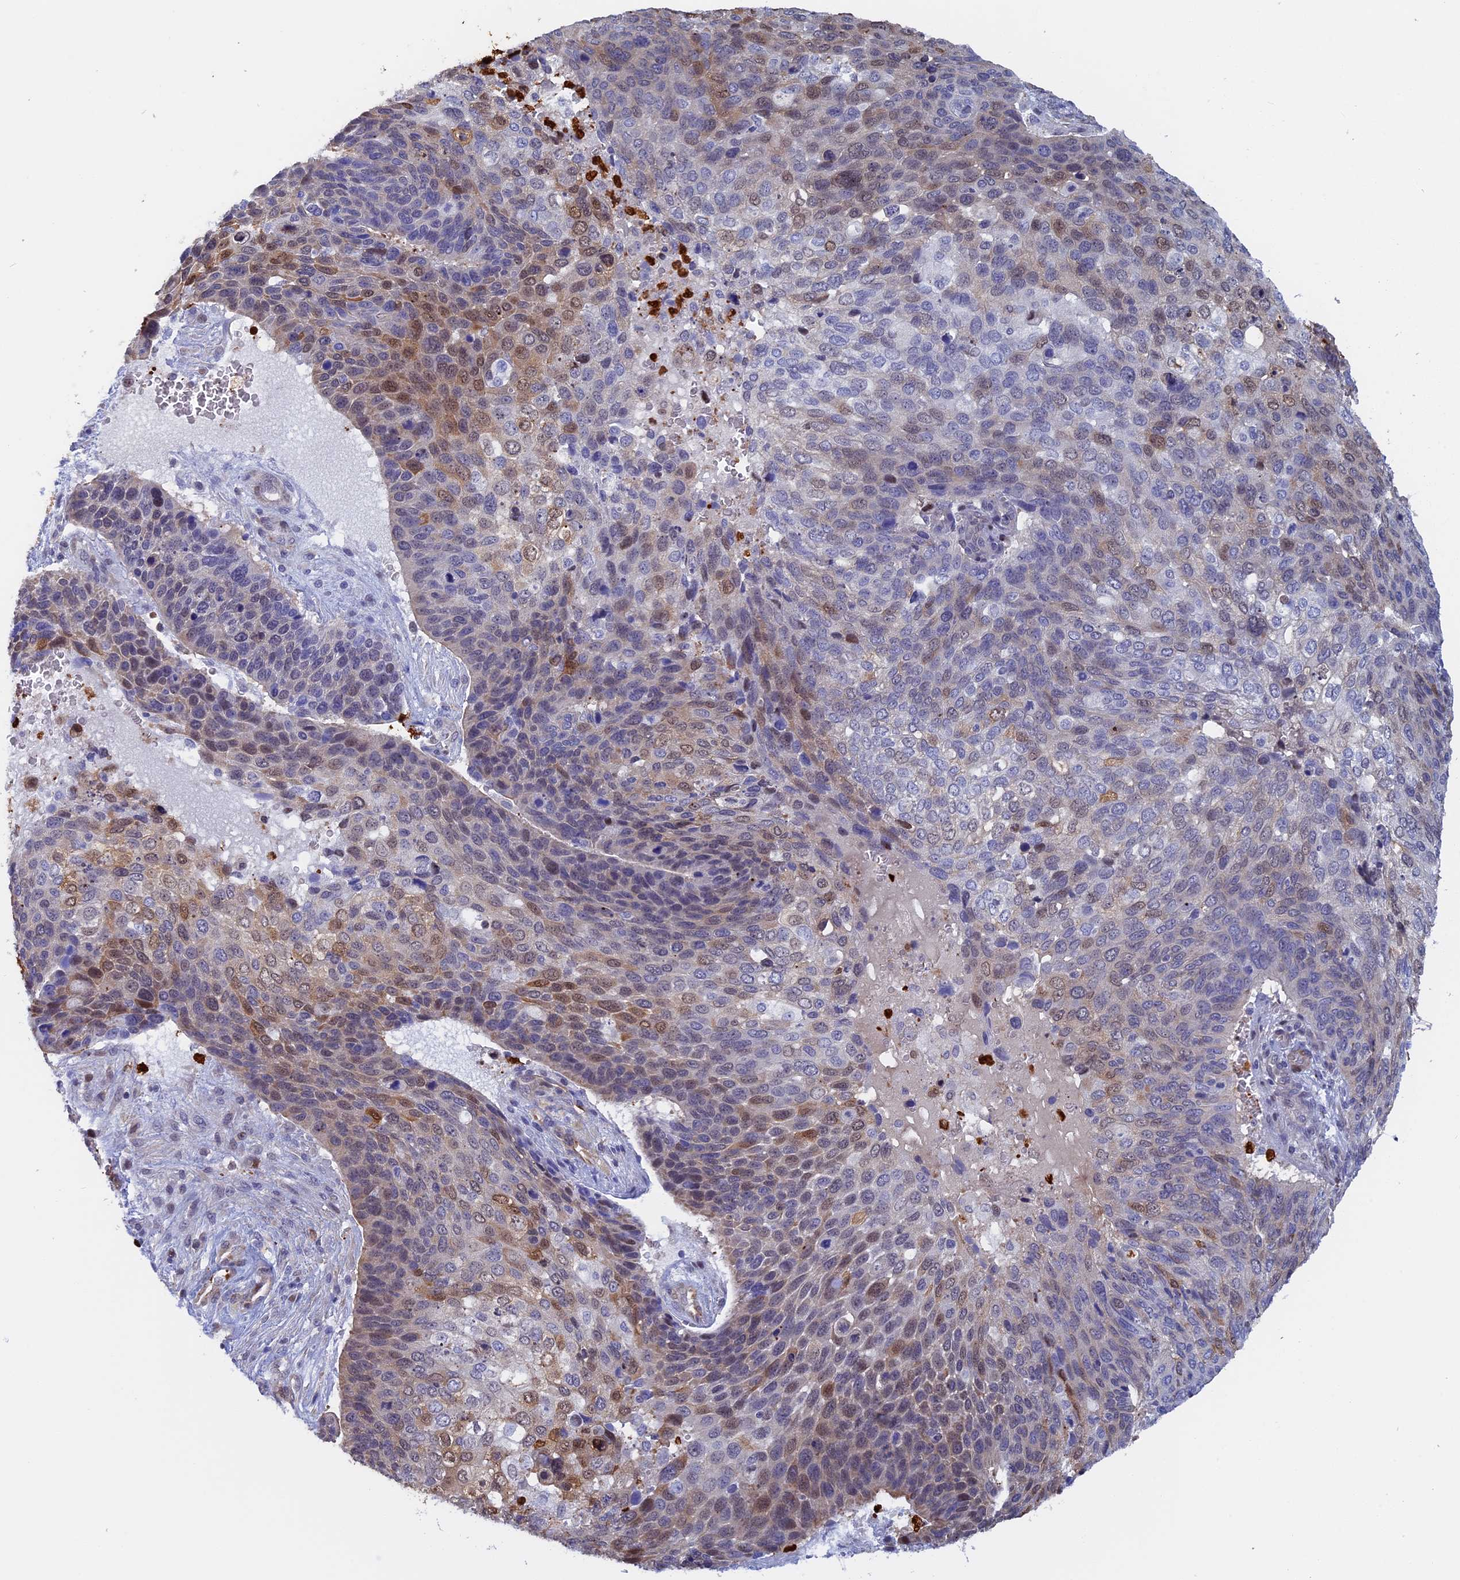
{"staining": {"intensity": "moderate", "quantity": "<25%", "location": "cytoplasmic/membranous,nuclear"}, "tissue": "skin cancer", "cell_type": "Tumor cells", "image_type": "cancer", "snomed": [{"axis": "morphology", "description": "Basal cell carcinoma"}, {"axis": "topography", "description": "Skin"}], "caption": "Immunohistochemical staining of skin cancer reveals low levels of moderate cytoplasmic/membranous and nuclear protein expression in about <25% of tumor cells.", "gene": "SLC26A1", "patient": {"sex": "female", "age": 74}}